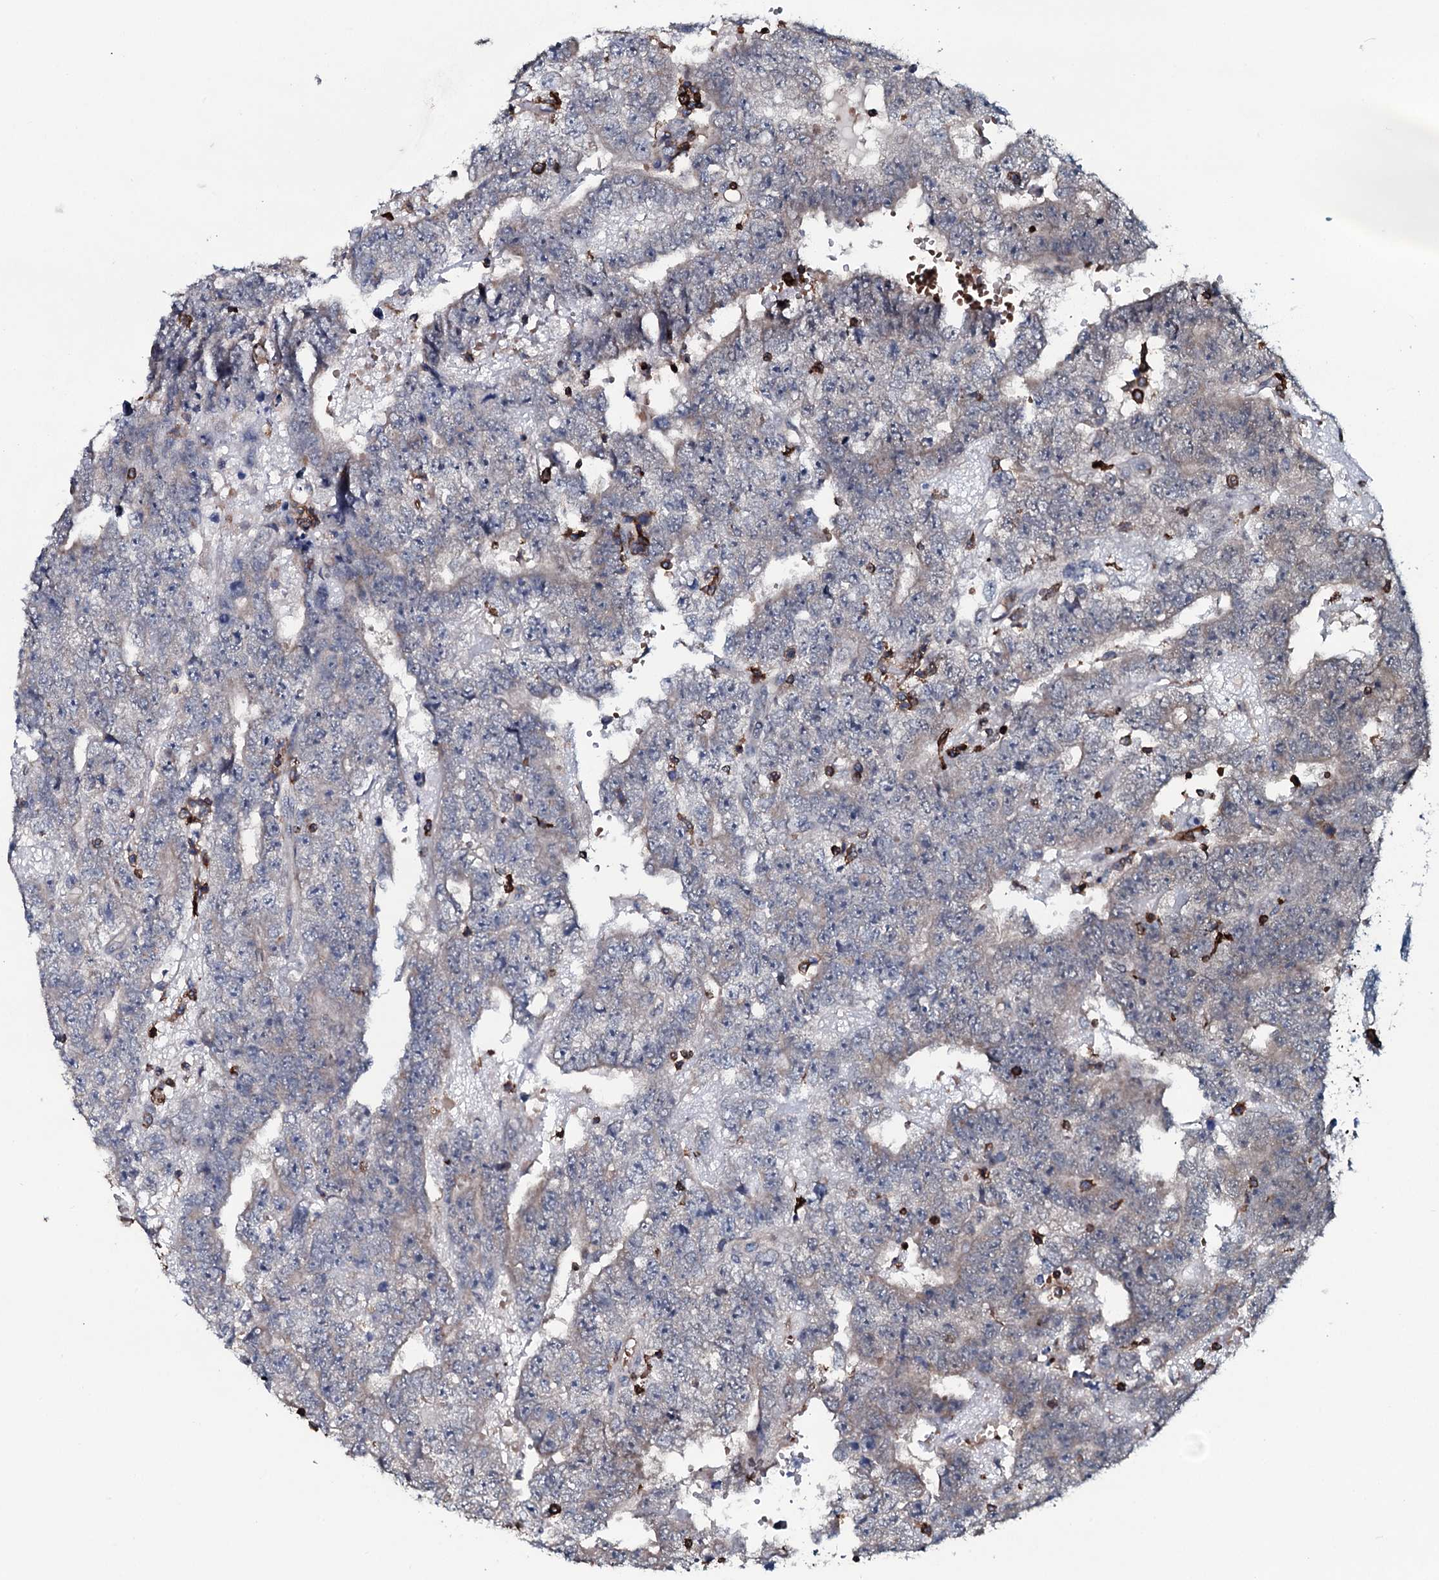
{"staining": {"intensity": "negative", "quantity": "none", "location": "none"}, "tissue": "testis cancer", "cell_type": "Tumor cells", "image_type": "cancer", "snomed": [{"axis": "morphology", "description": "Carcinoma, Embryonal, NOS"}, {"axis": "topography", "description": "Testis"}], "caption": "Immunohistochemical staining of human testis cancer (embryonal carcinoma) reveals no significant expression in tumor cells.", "gene": "OGFOD2", "patient": {"sex": "male", "age": 25}}